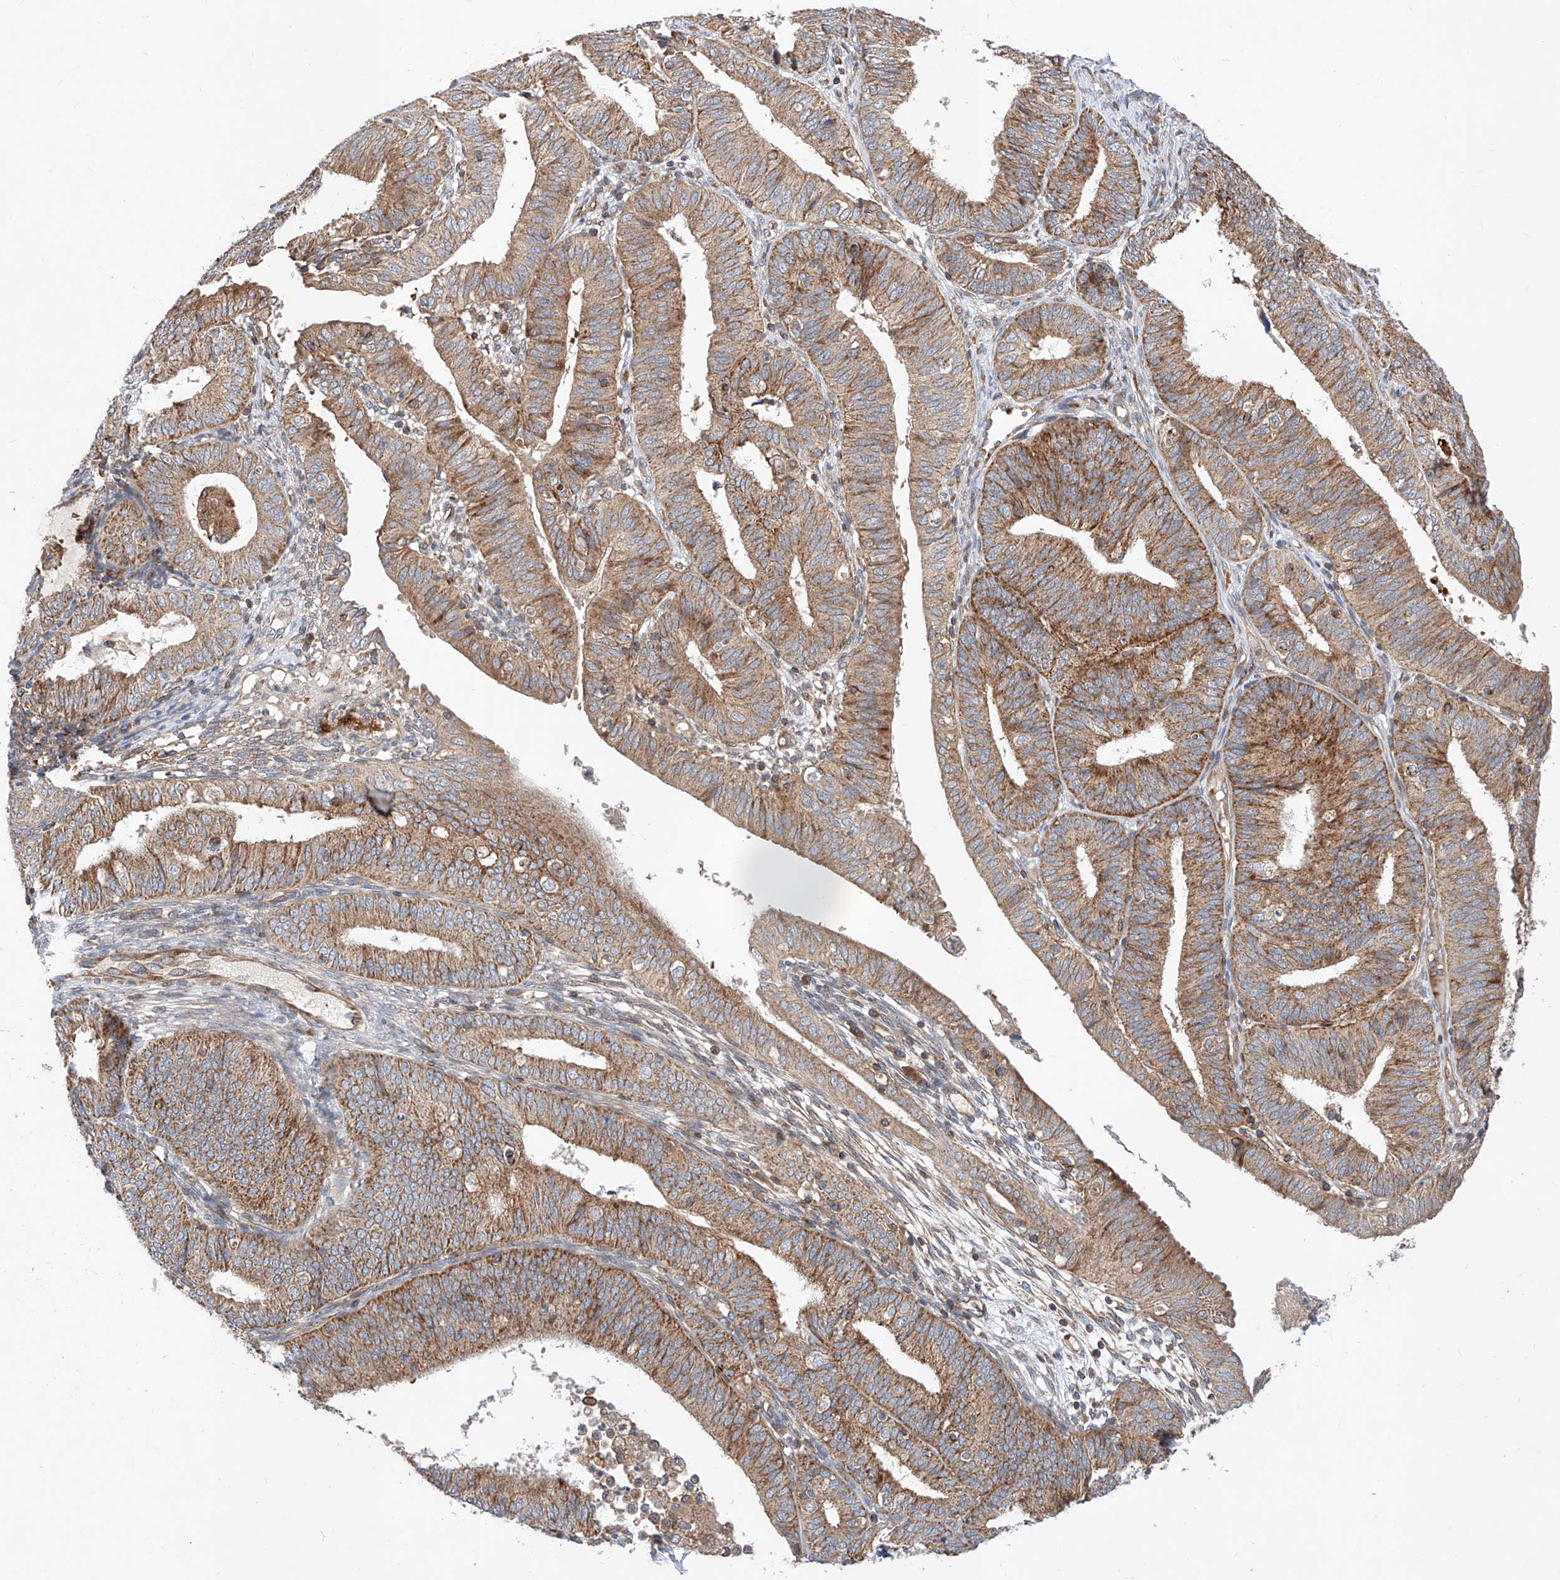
{"staining": {"intensity": "moderate", "quantity": ">75%", "location": "cytoplasmic/membranous"}, "tissue": "endometrial cancer", "cell_type": "Tumor cells", "image_type": "cancer", "snomed": [{"axis": "morphology", "description": "Adenocarcinoma, NOS"}, {"axis": "topography", "description": "Endometrium"}], "caption": "Adenocarcinoma (endometrial) stained for a protein (brown) exhibits moderate cytoplasmic/membranous positive expression in approximately >75% of tumor cells.", "gene": "NR1D1", "patient": {"sex": "female", "age": 51}}